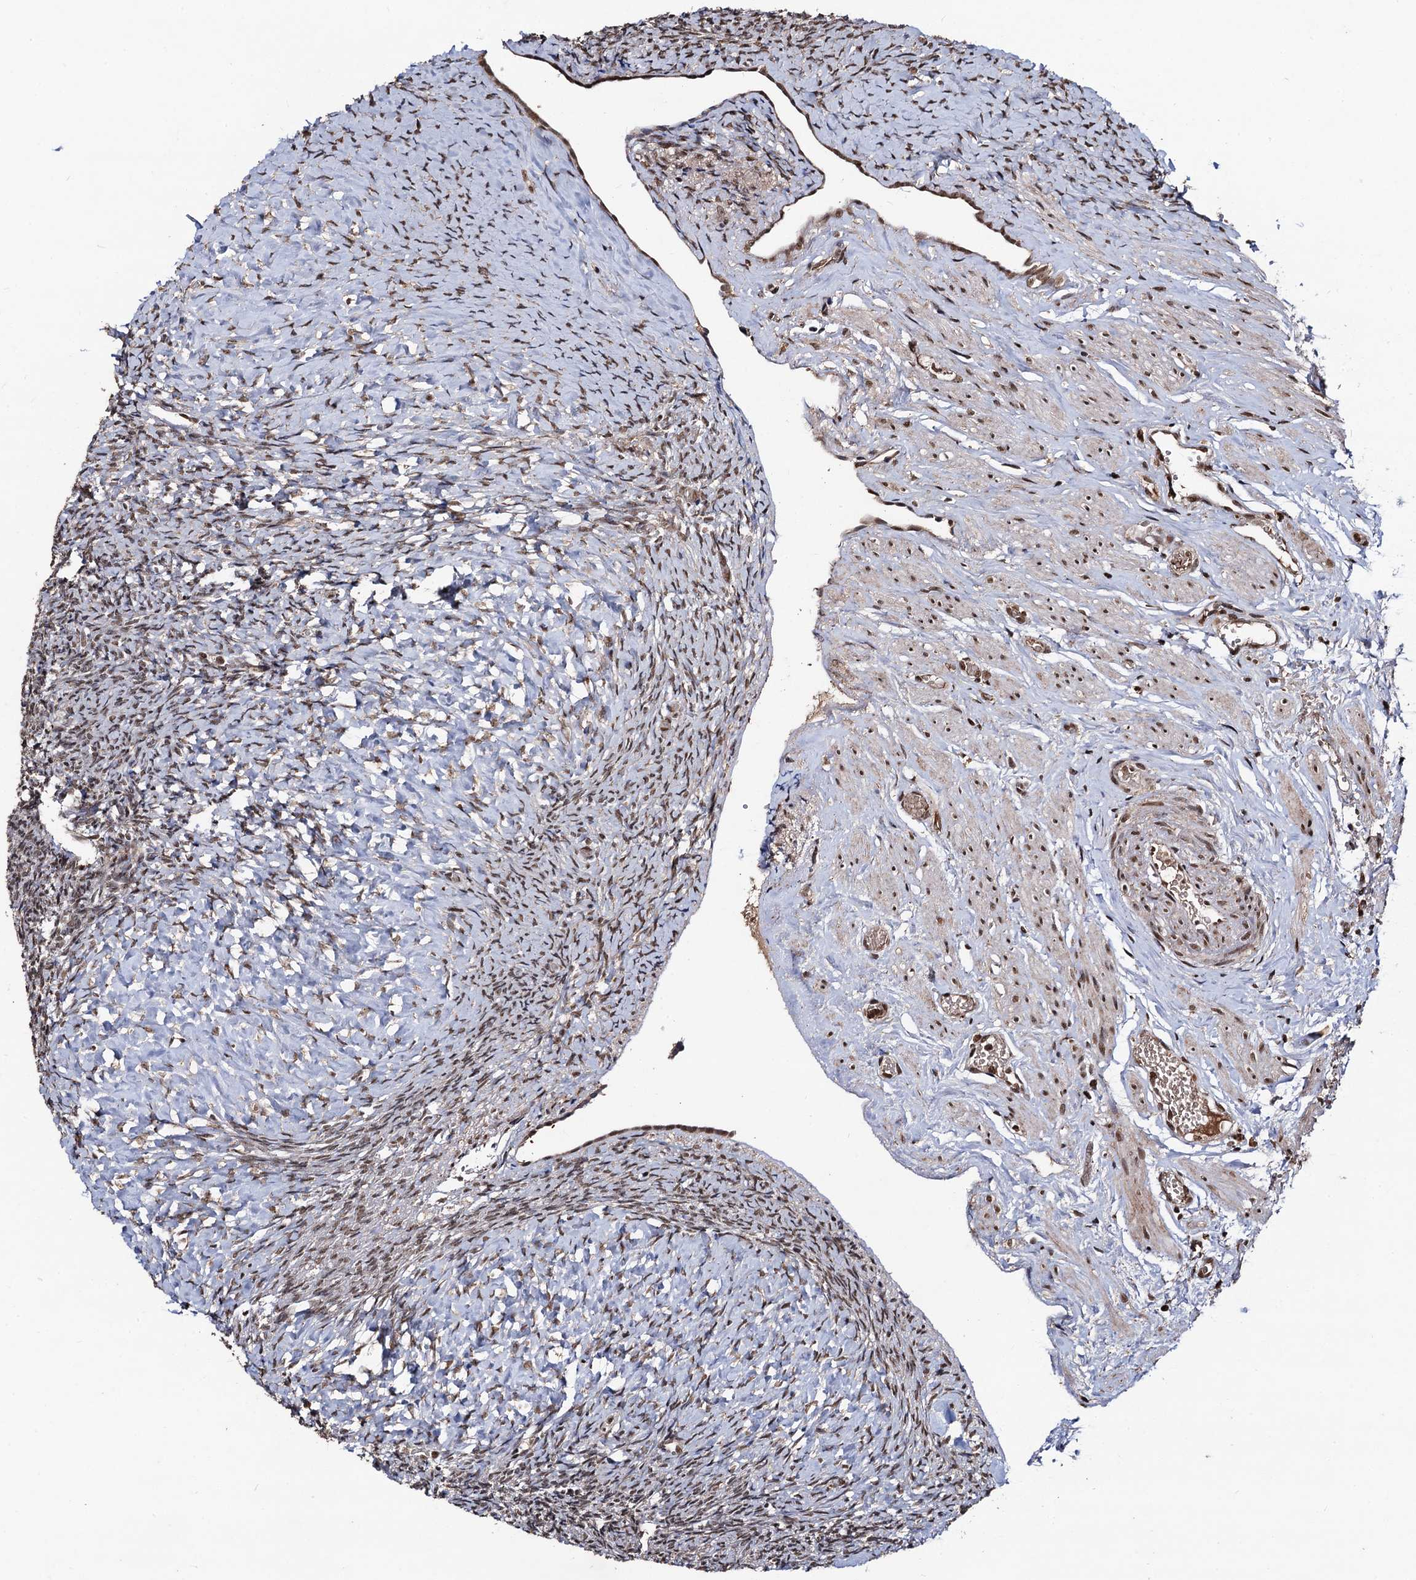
{"staining": {"intensity": "weak", "quantity": "25%-75%", "location": "cytoplasmic/membranous,nuclear"}, "tissue": "ovary", "cell_type": "Ovarian stroma cells", "image_type": "normal", "snomed": [{"axis": "morphology", "description": "Normal tissue, NOS"}, {"axis": "topography", "description": "Ovary"}], "caption": "Weak cytoplasmic/membranous,nuclear protein expression is identified in about 25%-75% of ovarian stroma cells in ovary. Nuclei are stained in blue.", "gene": "SFSWAP", "patient": {"sex": "female", "age": 41}}